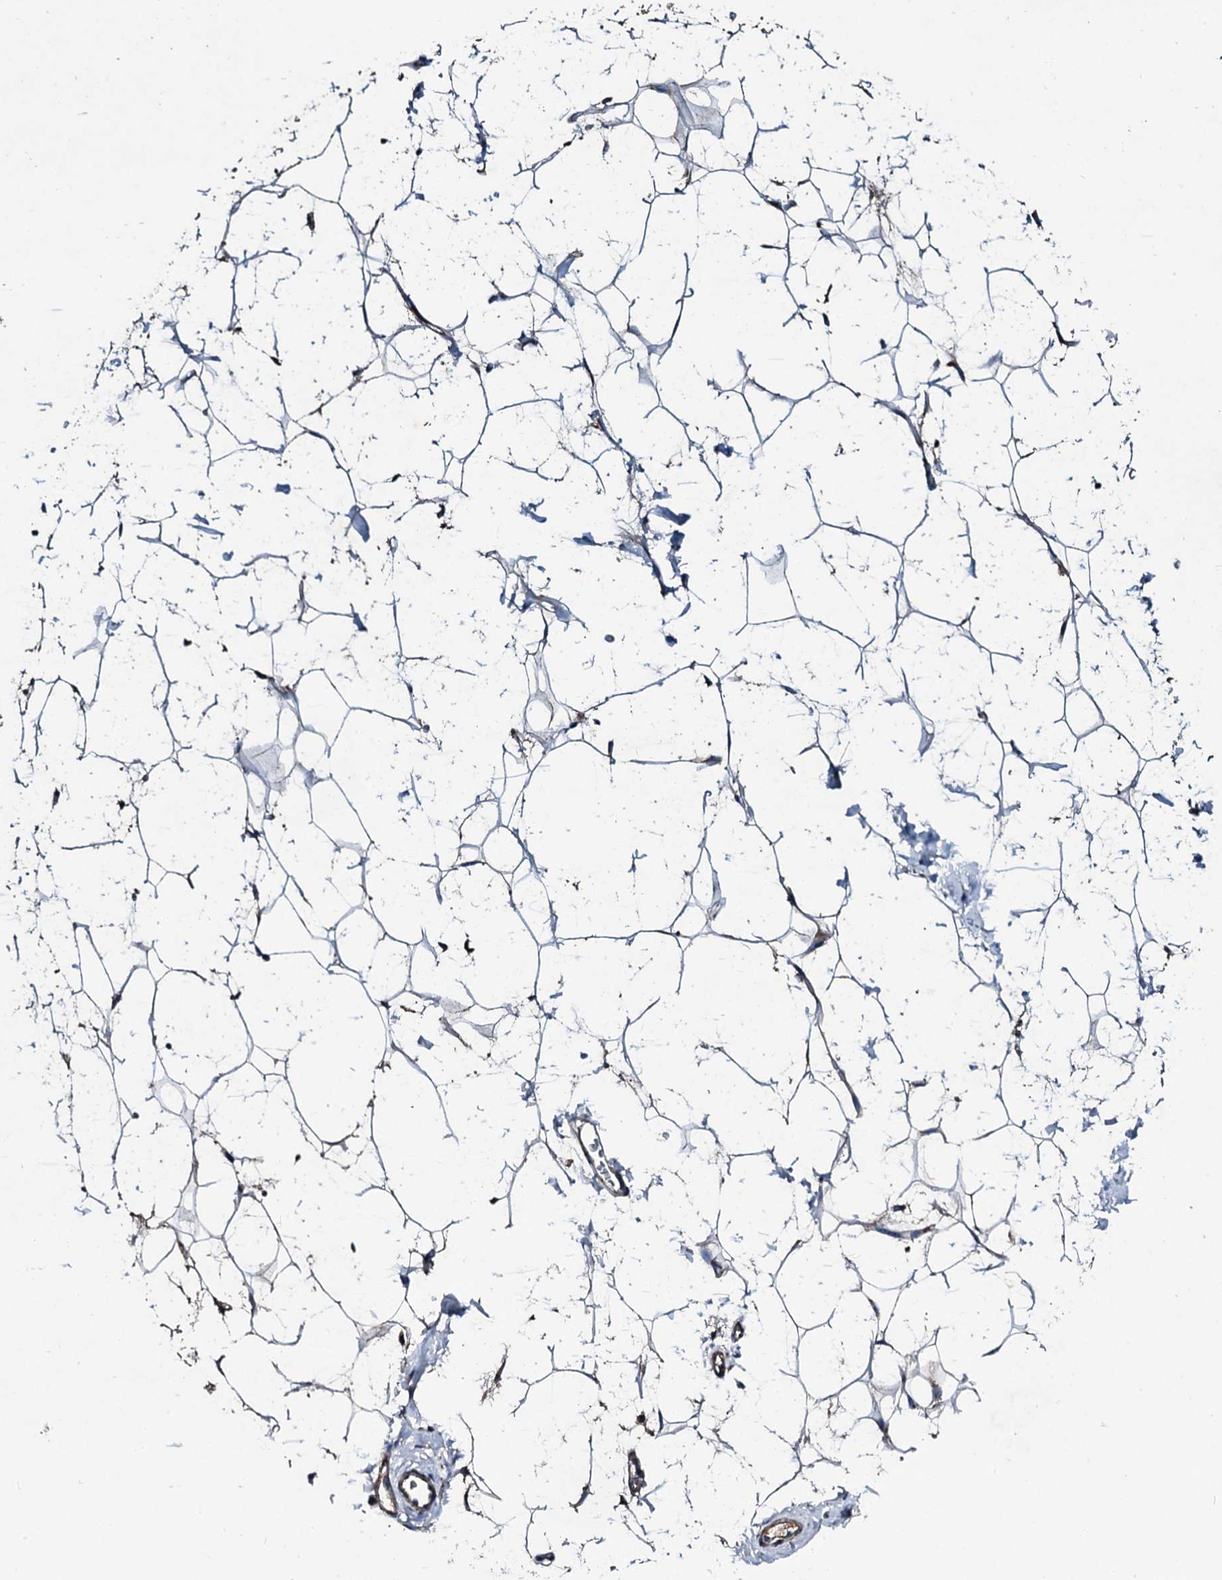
{"staining": {"intensity": "moderate", "quantity": "<25%", "location": "cytoplasmic/membranous"}, "tissue": "adipose tissue", "cell_type": "Adipocytes", "image_type": "normal", "snomed": [{"axis": "morphology", "description": "Normal tissue, NOS"}, {"axis": "topography", "description": "Breast"}], "caption": "Immunohistochemical staining of benign human adipose tissue exhibits moderate cytoplasmic/membranous protein expression in approximately <25% of adipocytes.", "gene": "ACSS3", "patient": {"sex": "female", "age": 26}}